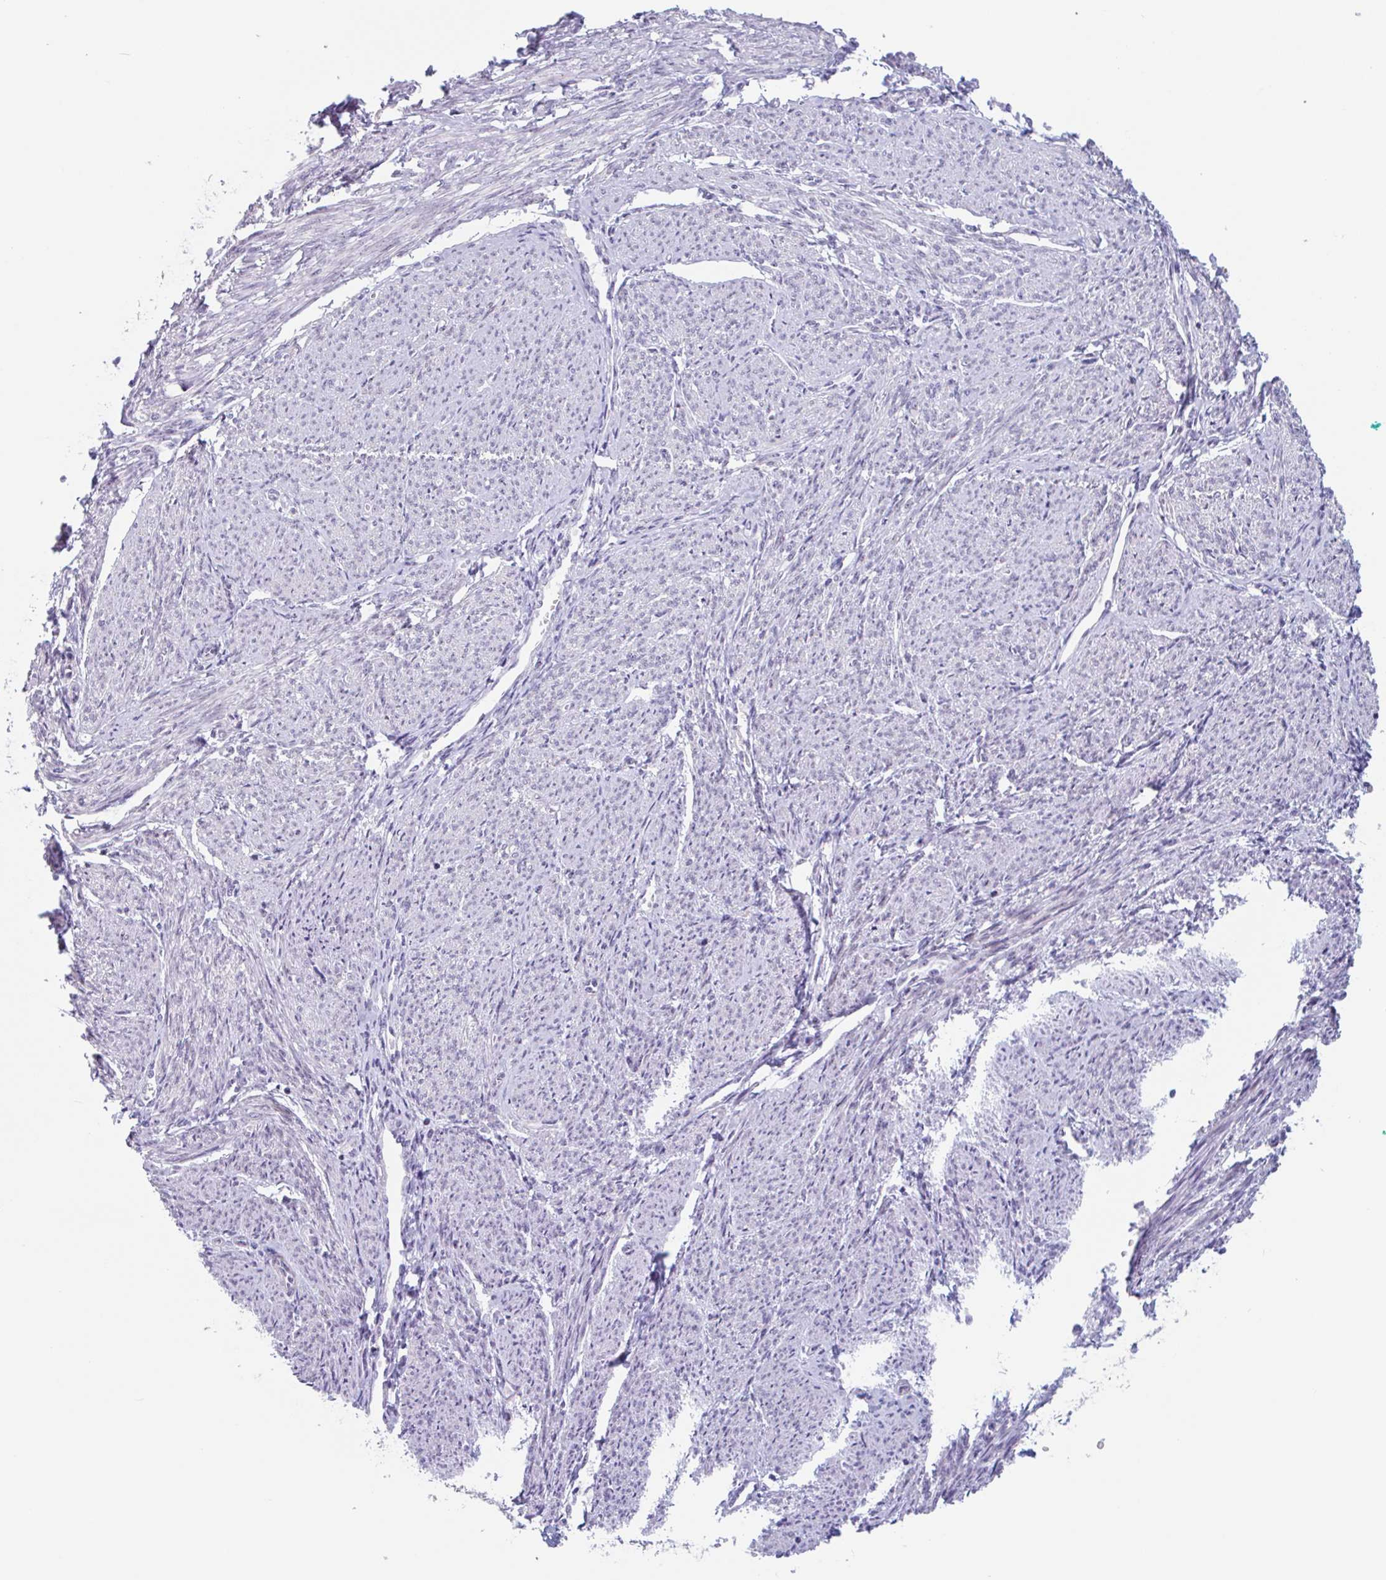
{"staining": {"intensity": "moderate", "quantity": "25%-75%", "location": "nuclear"}, "tissue": "smooth muscle", "cell_type": "Smooth muscle cells", "image_type": "normal", "snomed": [{"axis": "morphology", "description": "Normal tissue, NOS"}, {"axis": "topography", "description": "Smooth muscle"}], "caption": "IHC of benign smooth muscle demonstrates medium levels of moderate nuclear staining in approximately 25%-75% of smooth muscle cells. (Stains: DAB in brown, nuclei in blue, Microscopy: brightfield microscopy at high magnification).", "gene": "LENG9", "patient": {"sex": "female", "age": 65}}